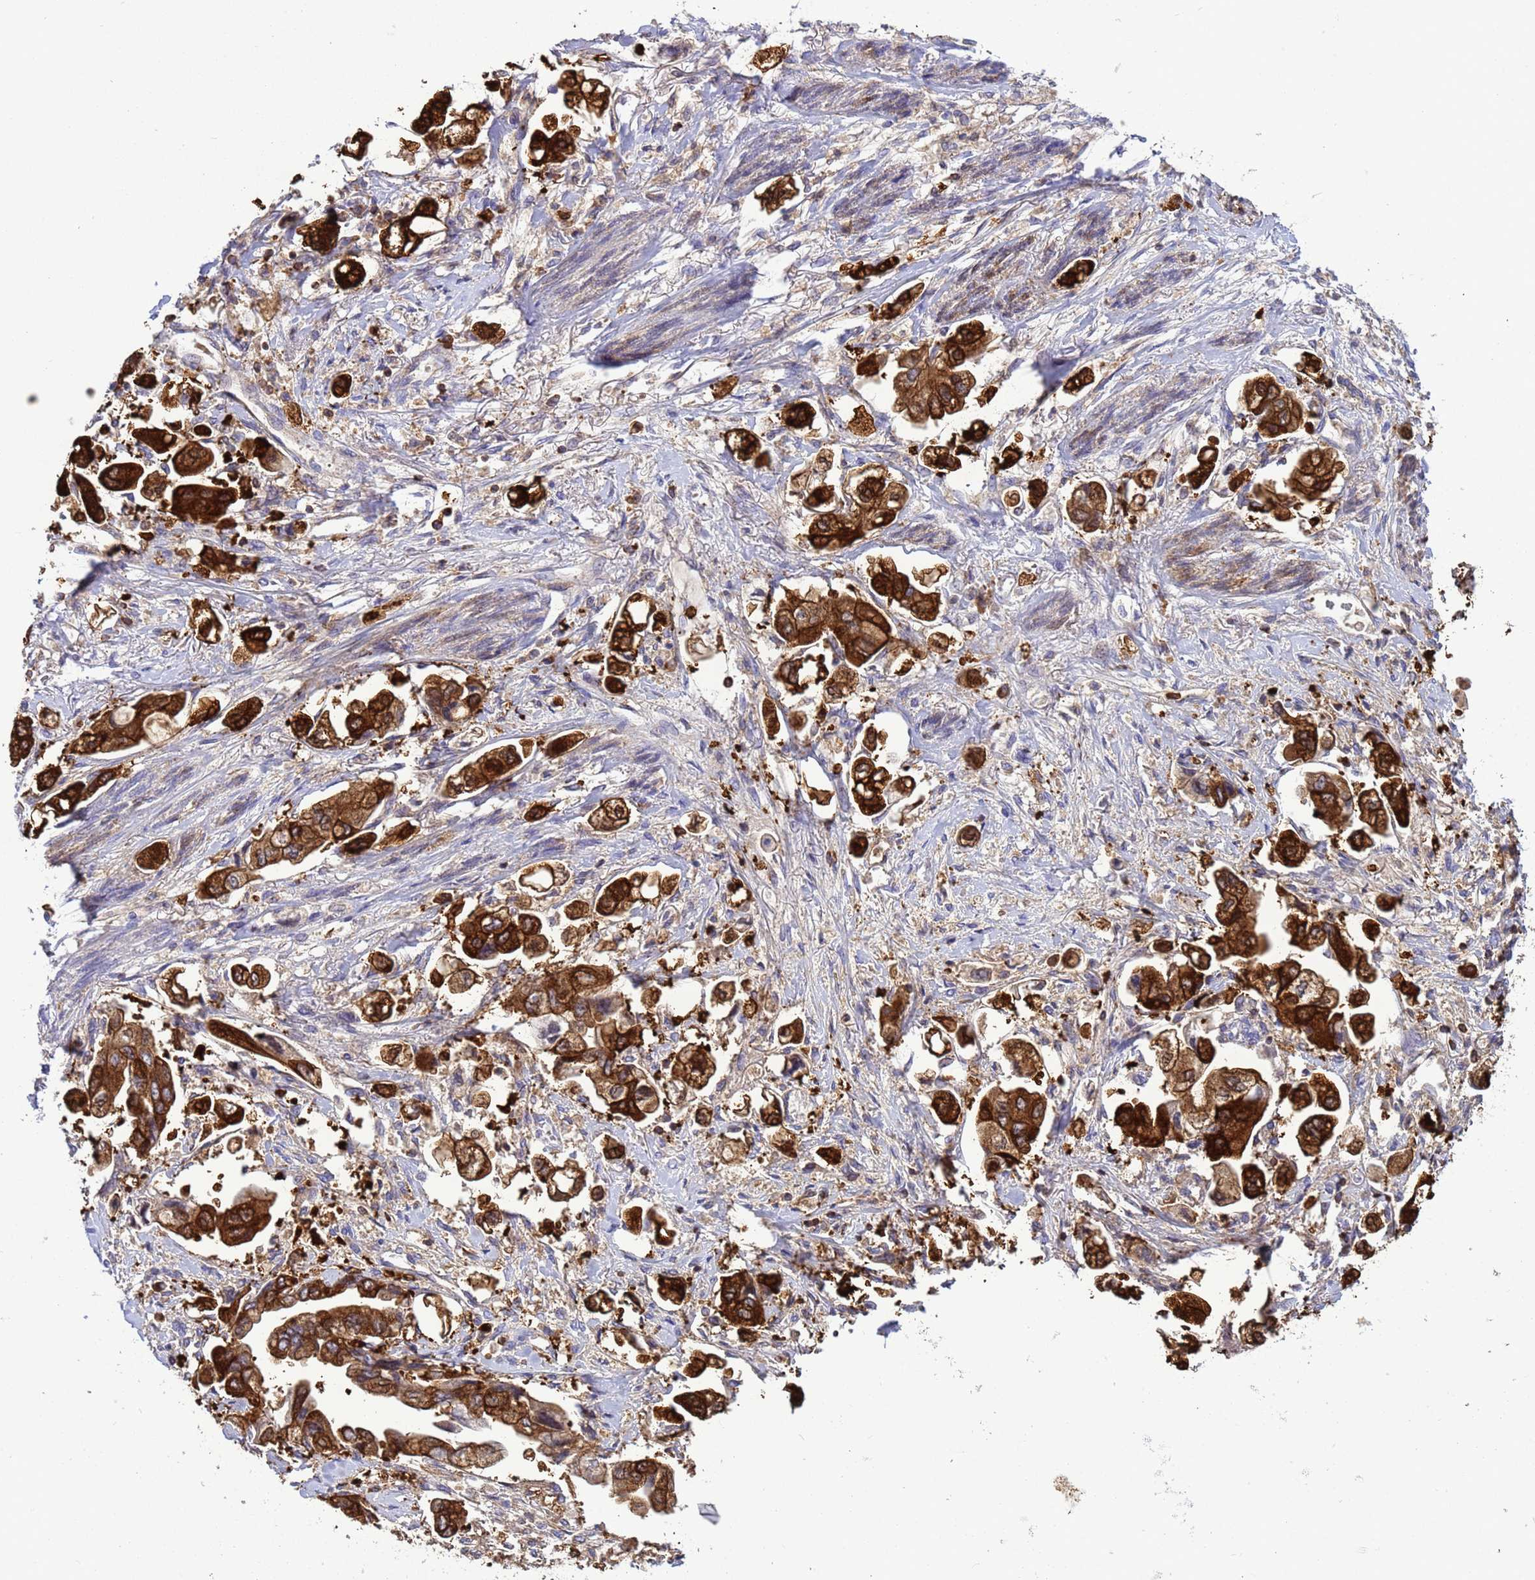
{"staining": {"intensity": "strong", "quantity": ">75%", "location": "cytoplasmic/membranous"}, "tissue": "stomach cancer", "cell_type": "Tumor cells", "image_type": "cancer", "snomed": [{"axis": "morphology", "description": "Adenocarcinoma, NOS"}, {"axis": "topography", "description": "Stomach"}], "caption": "Stomach cancer (adenocarcinoma) tissue displays strong cytoplasmic/membranous positivity in about >75% of tumor cells, visualized by immunohistochemistry.", "gene": "EZR", "patient": {"sex": "male", "age": 62}}